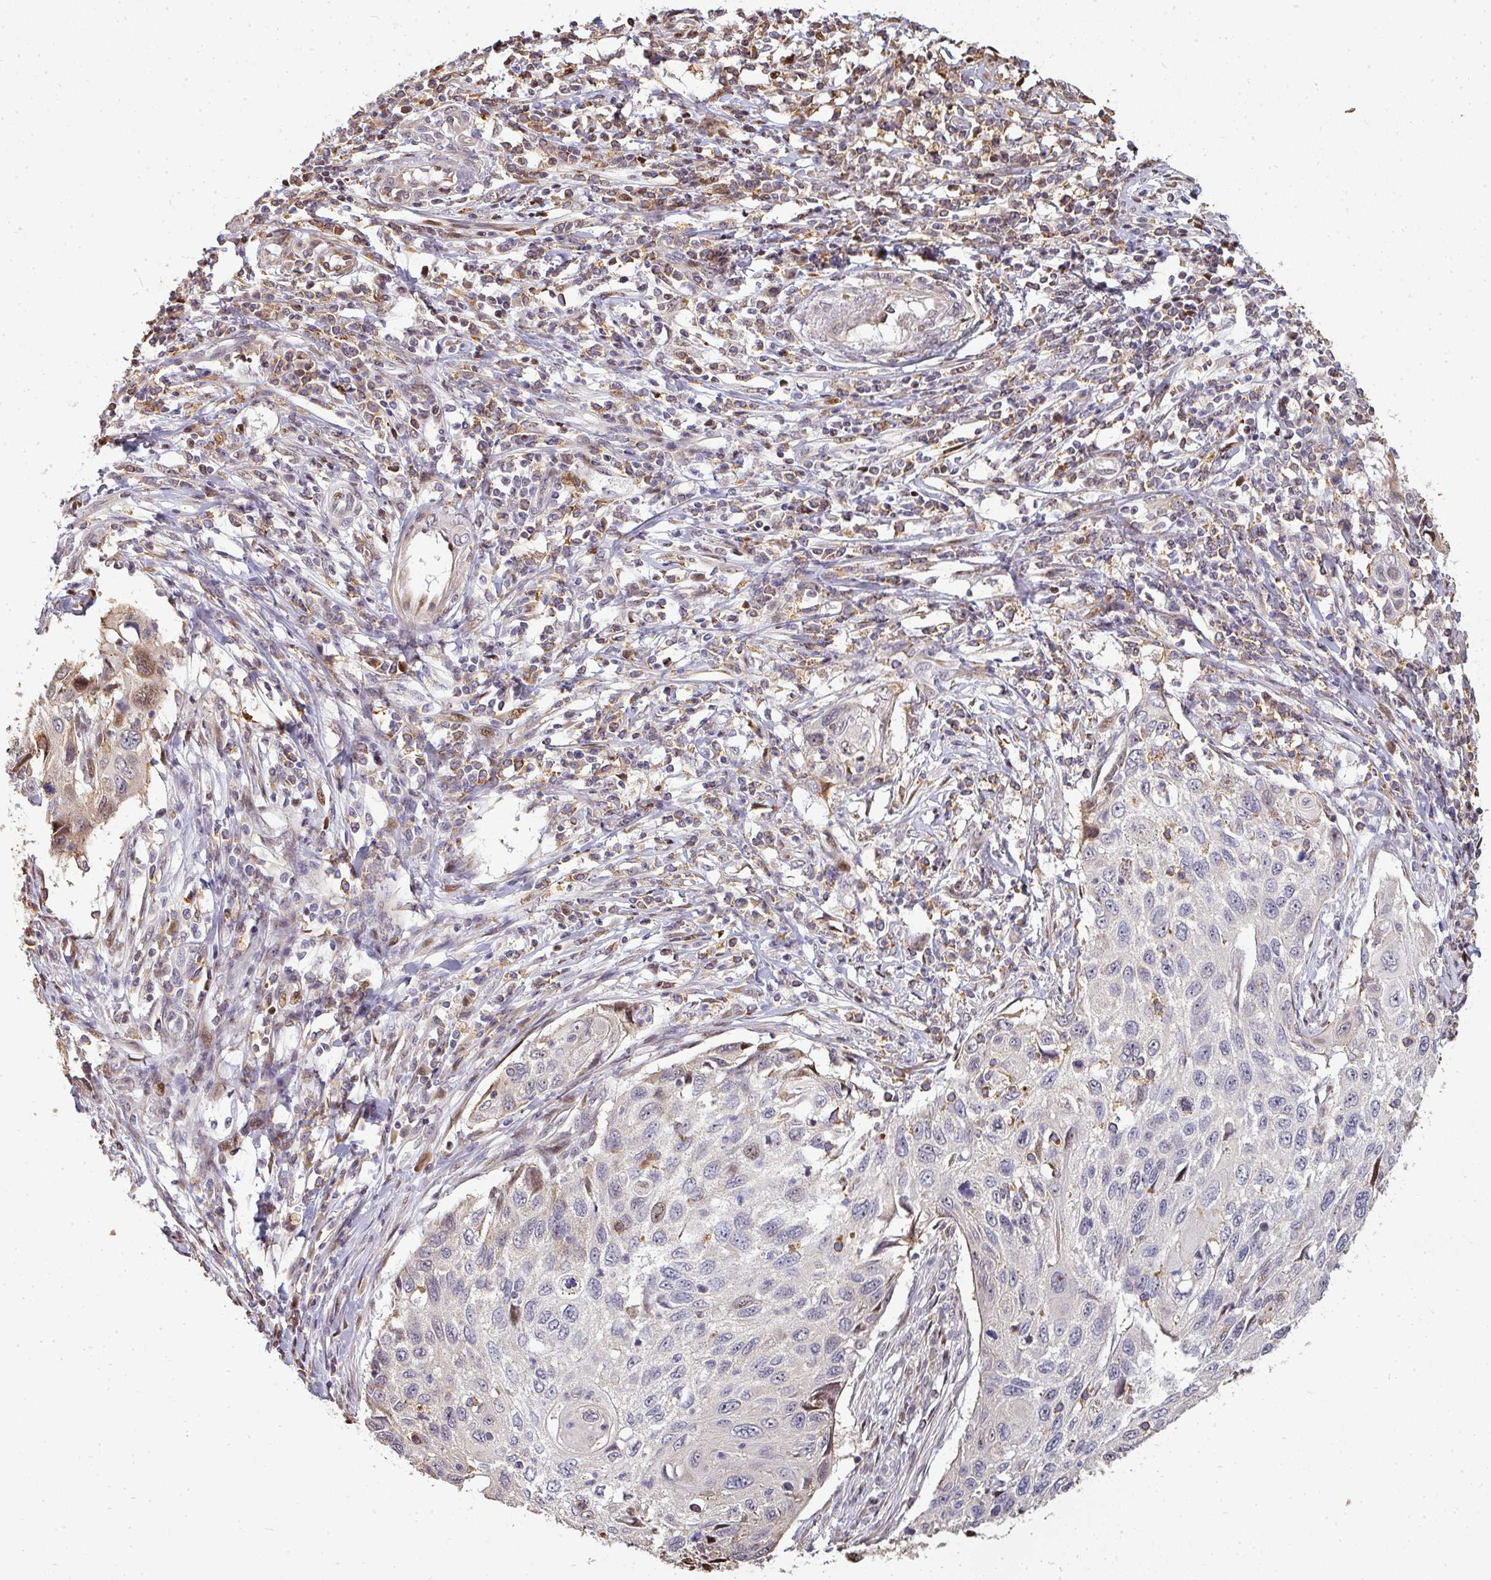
{"staining": {"intensity": "moderate", "quantity": "<25%", "location": "cytoplasmic/membranous,nuclear"}, "tissue": "cervical cancer", "cell_type": "Tumor cells", "image_type": "cancer", "snomed": [{"axis": "morphology", "description": "Squamous cell carcinoma, NOS"}, {"axis": "topography", "description": "Cervix"}], "caption": "Human cervical squamous cell carcinoma stained with a protein marker reveals moderate staining in tumor cells.", "gene": "PATZ1", "patient": {"sex": "female", "age": 70}}